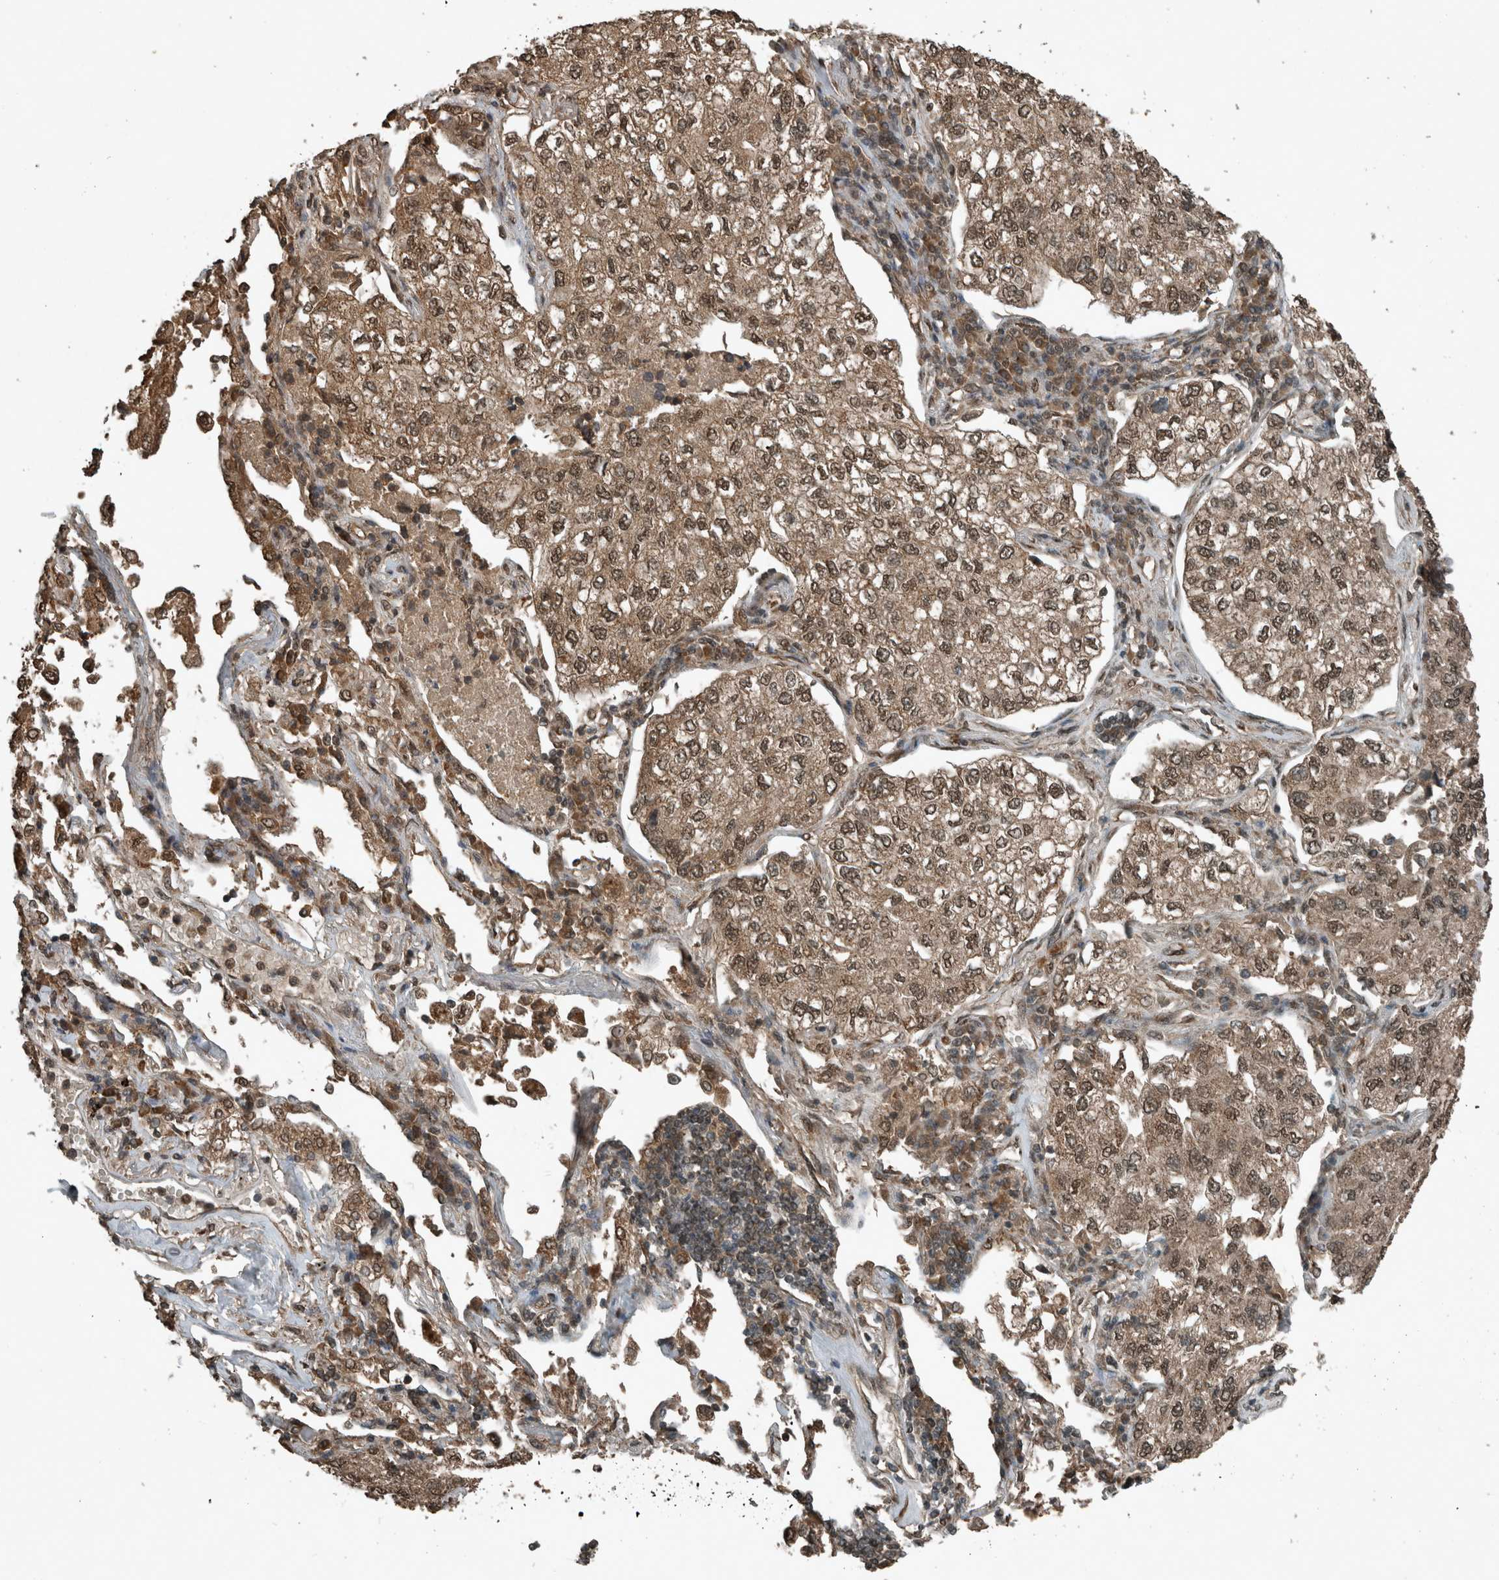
{"staining": {"intensity": "moderate", "quantity": ">75%", "location": "cytoplasmic/membranous,nuclear"}, "tissue": "lung cancer", "cell_type": "Tumor cells", "image_type": "cancer", "snomed": [{"axis": "morphology", "description": "Adenocarcinoma, NOS"}, {"axis": "topography", "description": "Lung"}], "caption": "This micrograph reveals immunohistochemistry staining of lung adenocarcinoma, with medium moderate cytoplasmic/membranous and nuclear staining in approximately >75% of tumor cells.", "gene": "ARHGEF12", "patient": {"sex": "male", "age": 63}}